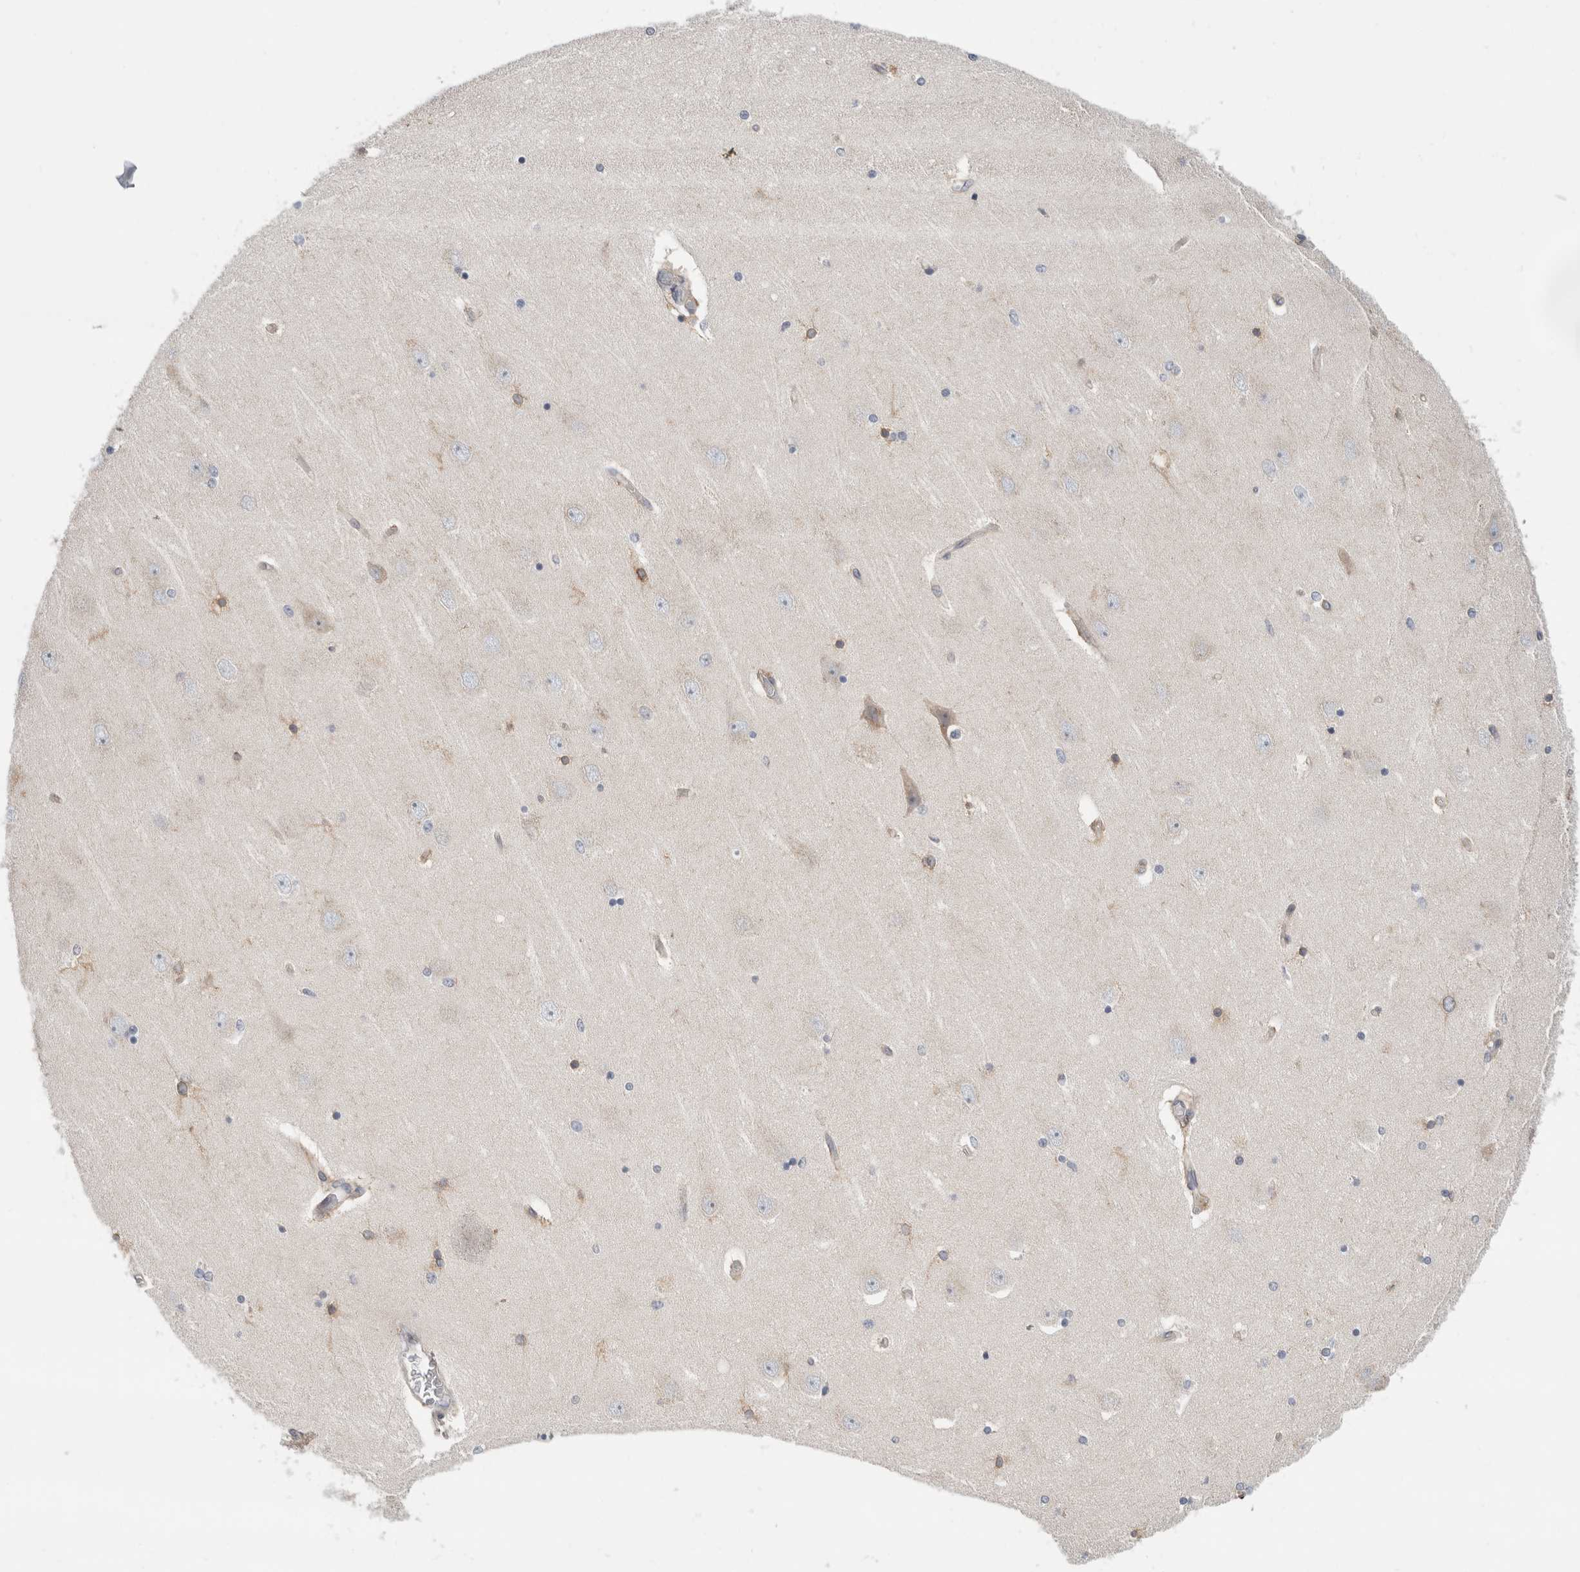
{"staining": {"intensity": "weak", "quantity": "<25%", "location": "cytoplasmic/membranous"}, "tissue": "hippocampus", "cell_type": "Glial cells", "image_type": "normal", "snomed": [{"axis": "morphology", "description": "Normal tissue, NOS"}, {"axis": "topography", "description": "Hippocampus"}], "caption": "Hippocampus stained for a protein using immunohistochemistry (IHC) displays no staining glial cells.", "gene": "SYTL5", "patient": {"sex": "female", "age": 54}}